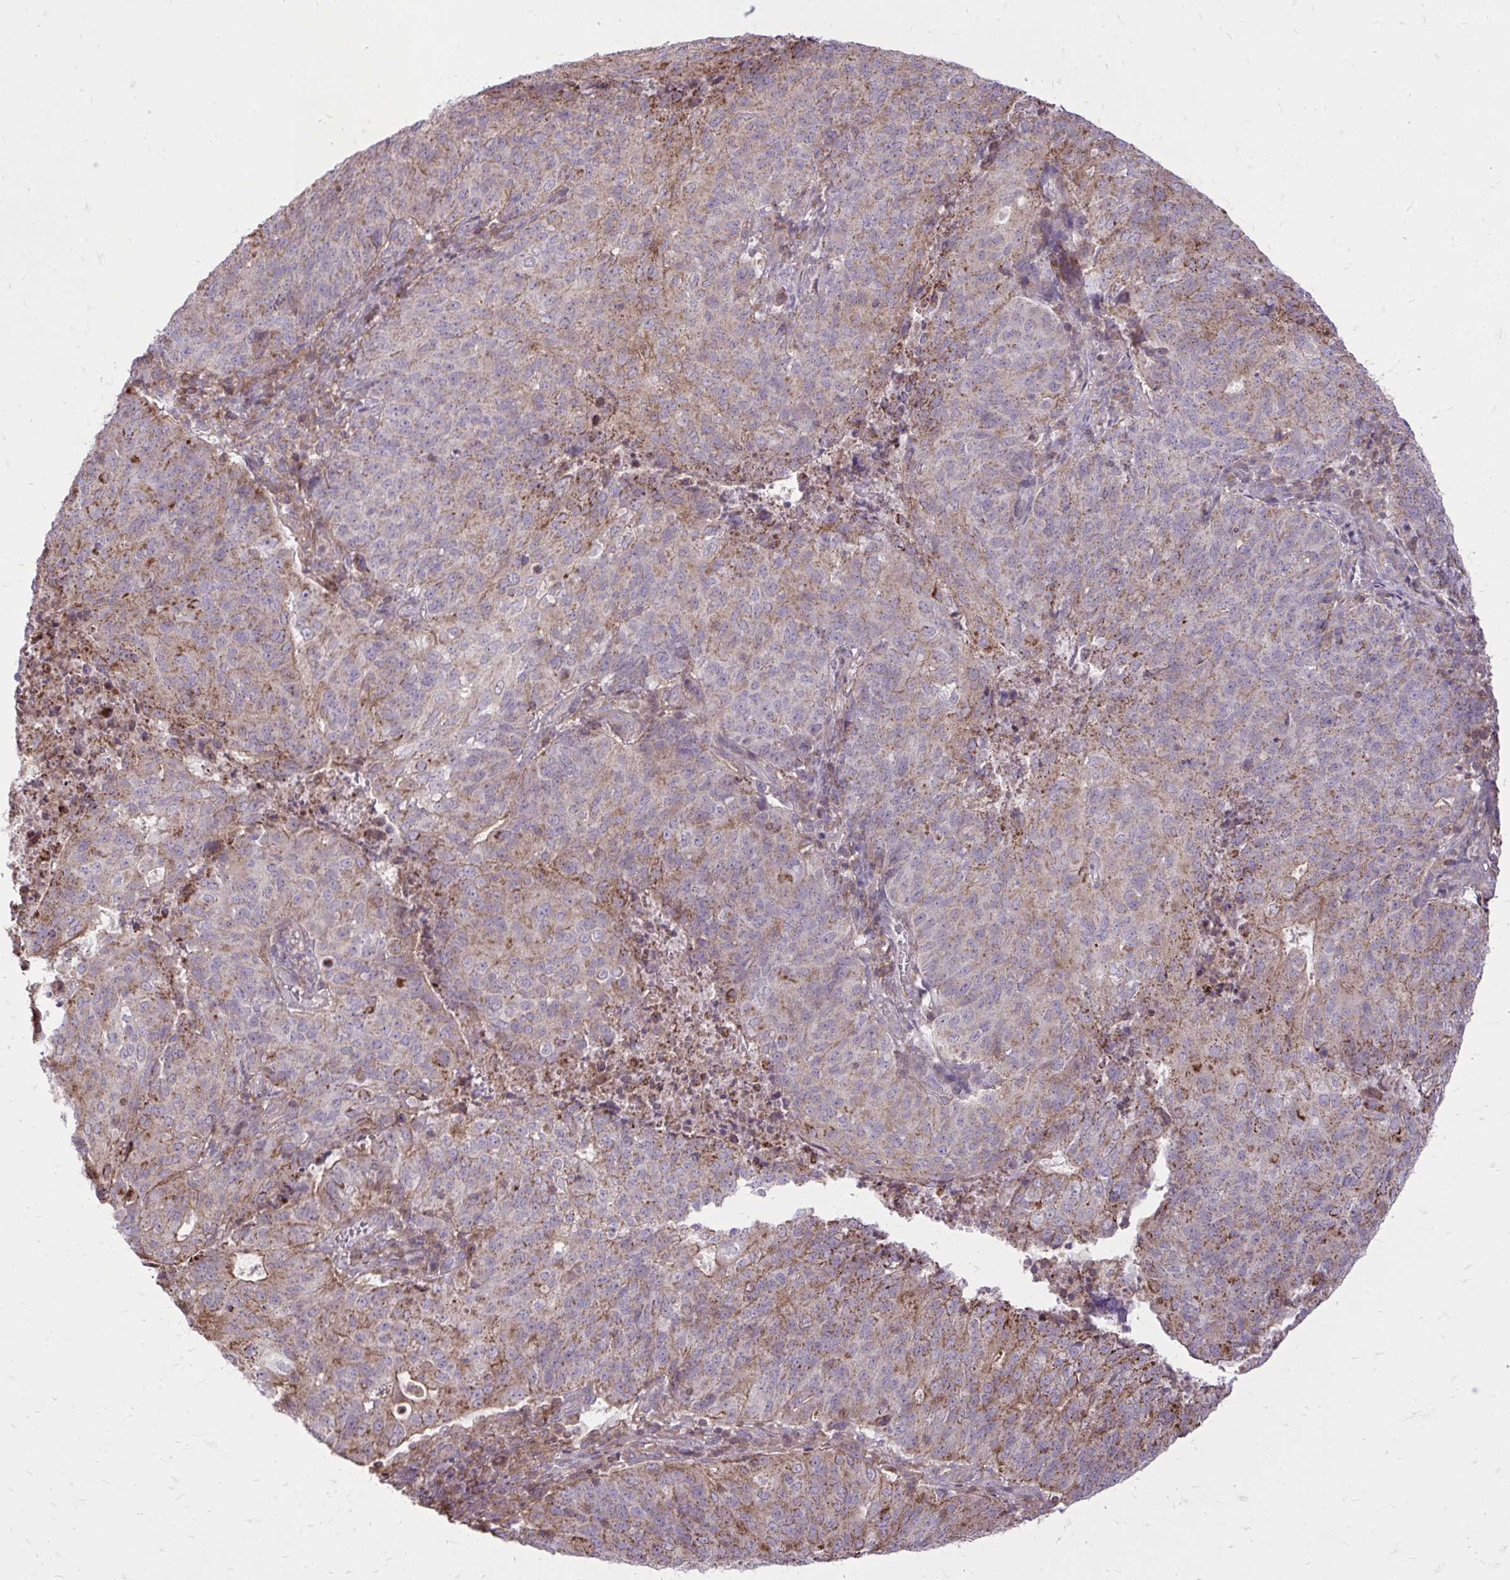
{"staining": {"intensity": "moderate", "quantity": ">75%", "location": "cytoplasmic/membranous"}, "tissue": "endometrial cancer", "cell_type": "Tumor cells", "image_type": "cancer", "snomed": [{"axis": "morphology", "description": "Adenocarcinoma, NOS"}, {"axis": "topography", "description": "Endometrium"}], "caption": "Moderate cytoplasmic/membranous expression for a protein is present in approximately >75% of tumor cells of adenocarcinoma (endometrial) using IHC.", "gene": "SLC7A5", "patient": {"sex": "female", "age": 82}}